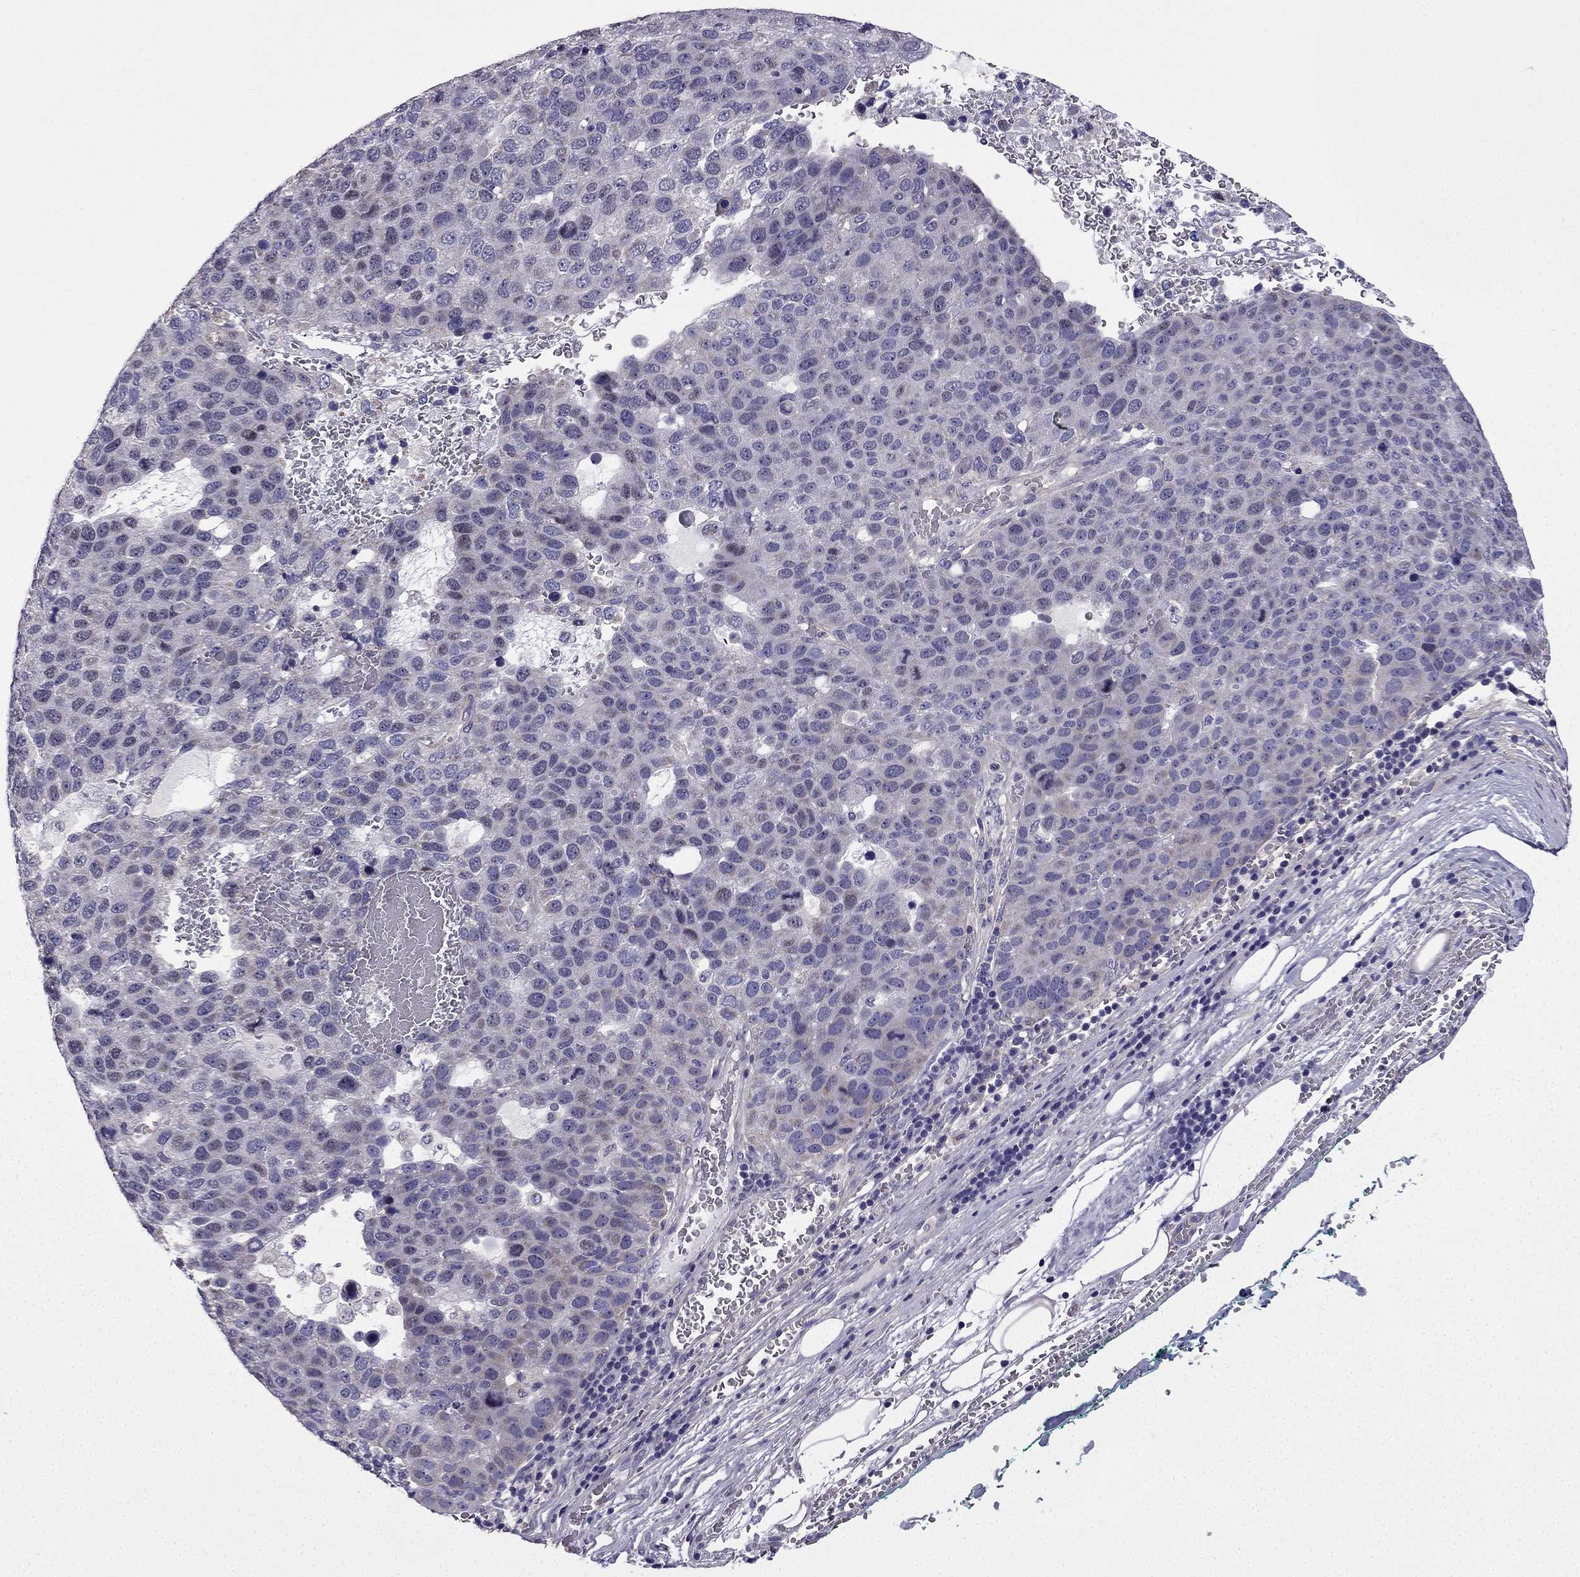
{"staining": {"intensity": "negative", "quantity": "none", "location": "none"}, "tissue": "pancreatic cancer", "cell_type": "Tumor cells", "image_type": "cancer", "snomed": [{"axis": "morphology", "description": "Adenocarcinoma, NOS"}, {"axis": "topography", "description": "Pancreas"}], "caption": "A micrograph of human pancreatic cancer is negative for staining in tumor cells.", "gene": "SLC6A2", "patient": {"sex": "female", "age": 61}}